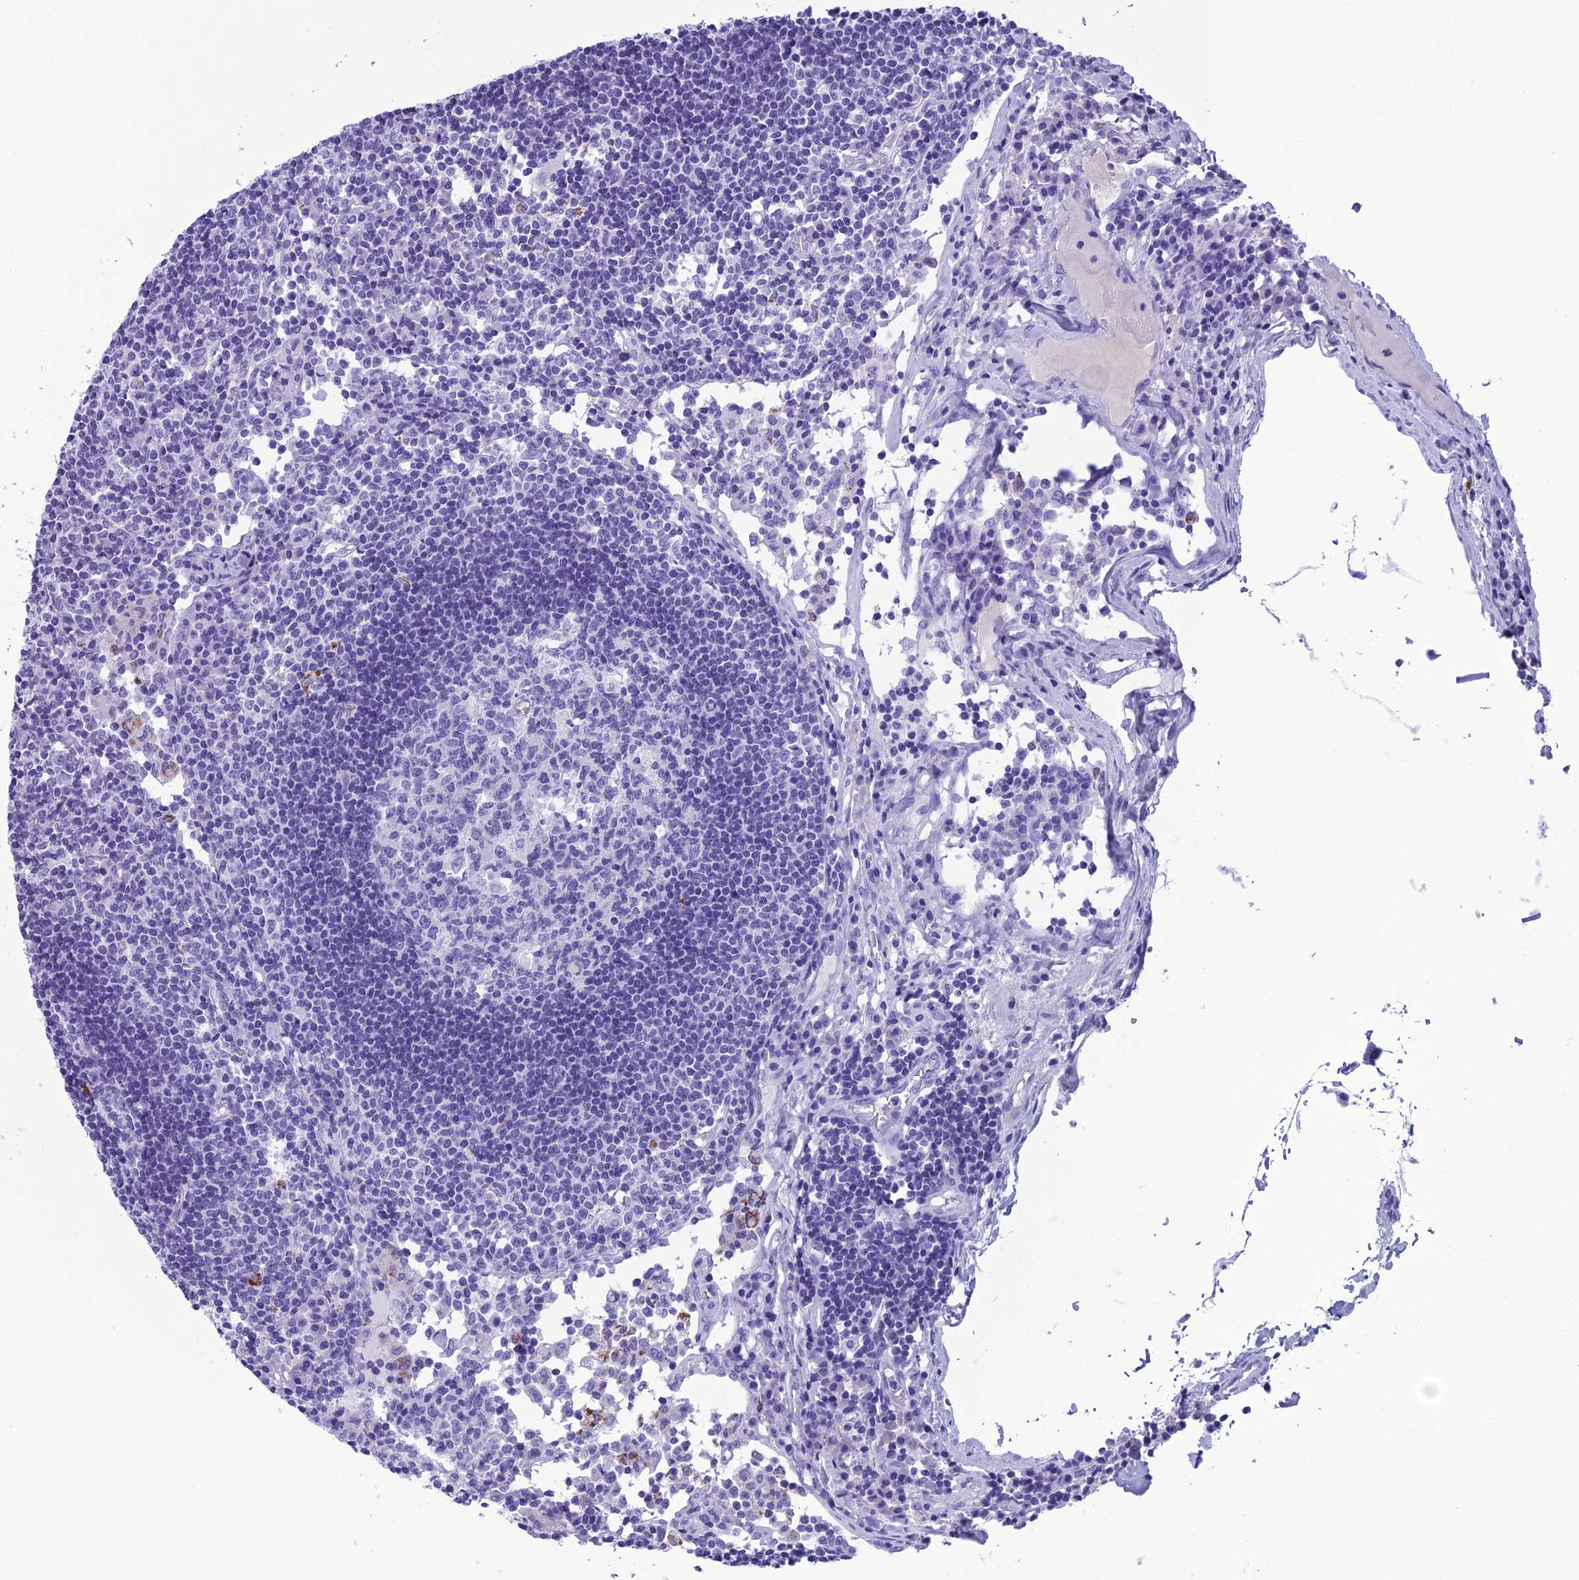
{"staining": {"intensity": "negative", "quantity": "none", "location": "none"}, "tissue": "lymph node", "cell_type": "Germinal center cells", "image_type": "normal", "snomed": [{"axis": "morphology", "description": "Normal tissue, NOS"}, {"axis": "topography", "description": "Lymph node"}], "caption": "This is a photomicrograph of immunohistochemistry staining of unremarkable lymph node, which shows no expression in germinal center cells. (DAB immunohistochemistry (IHC) with hematoxylin counter stain).", "gene": "TRAM1L1", "patient": {"sex": "female", "age": 55}}